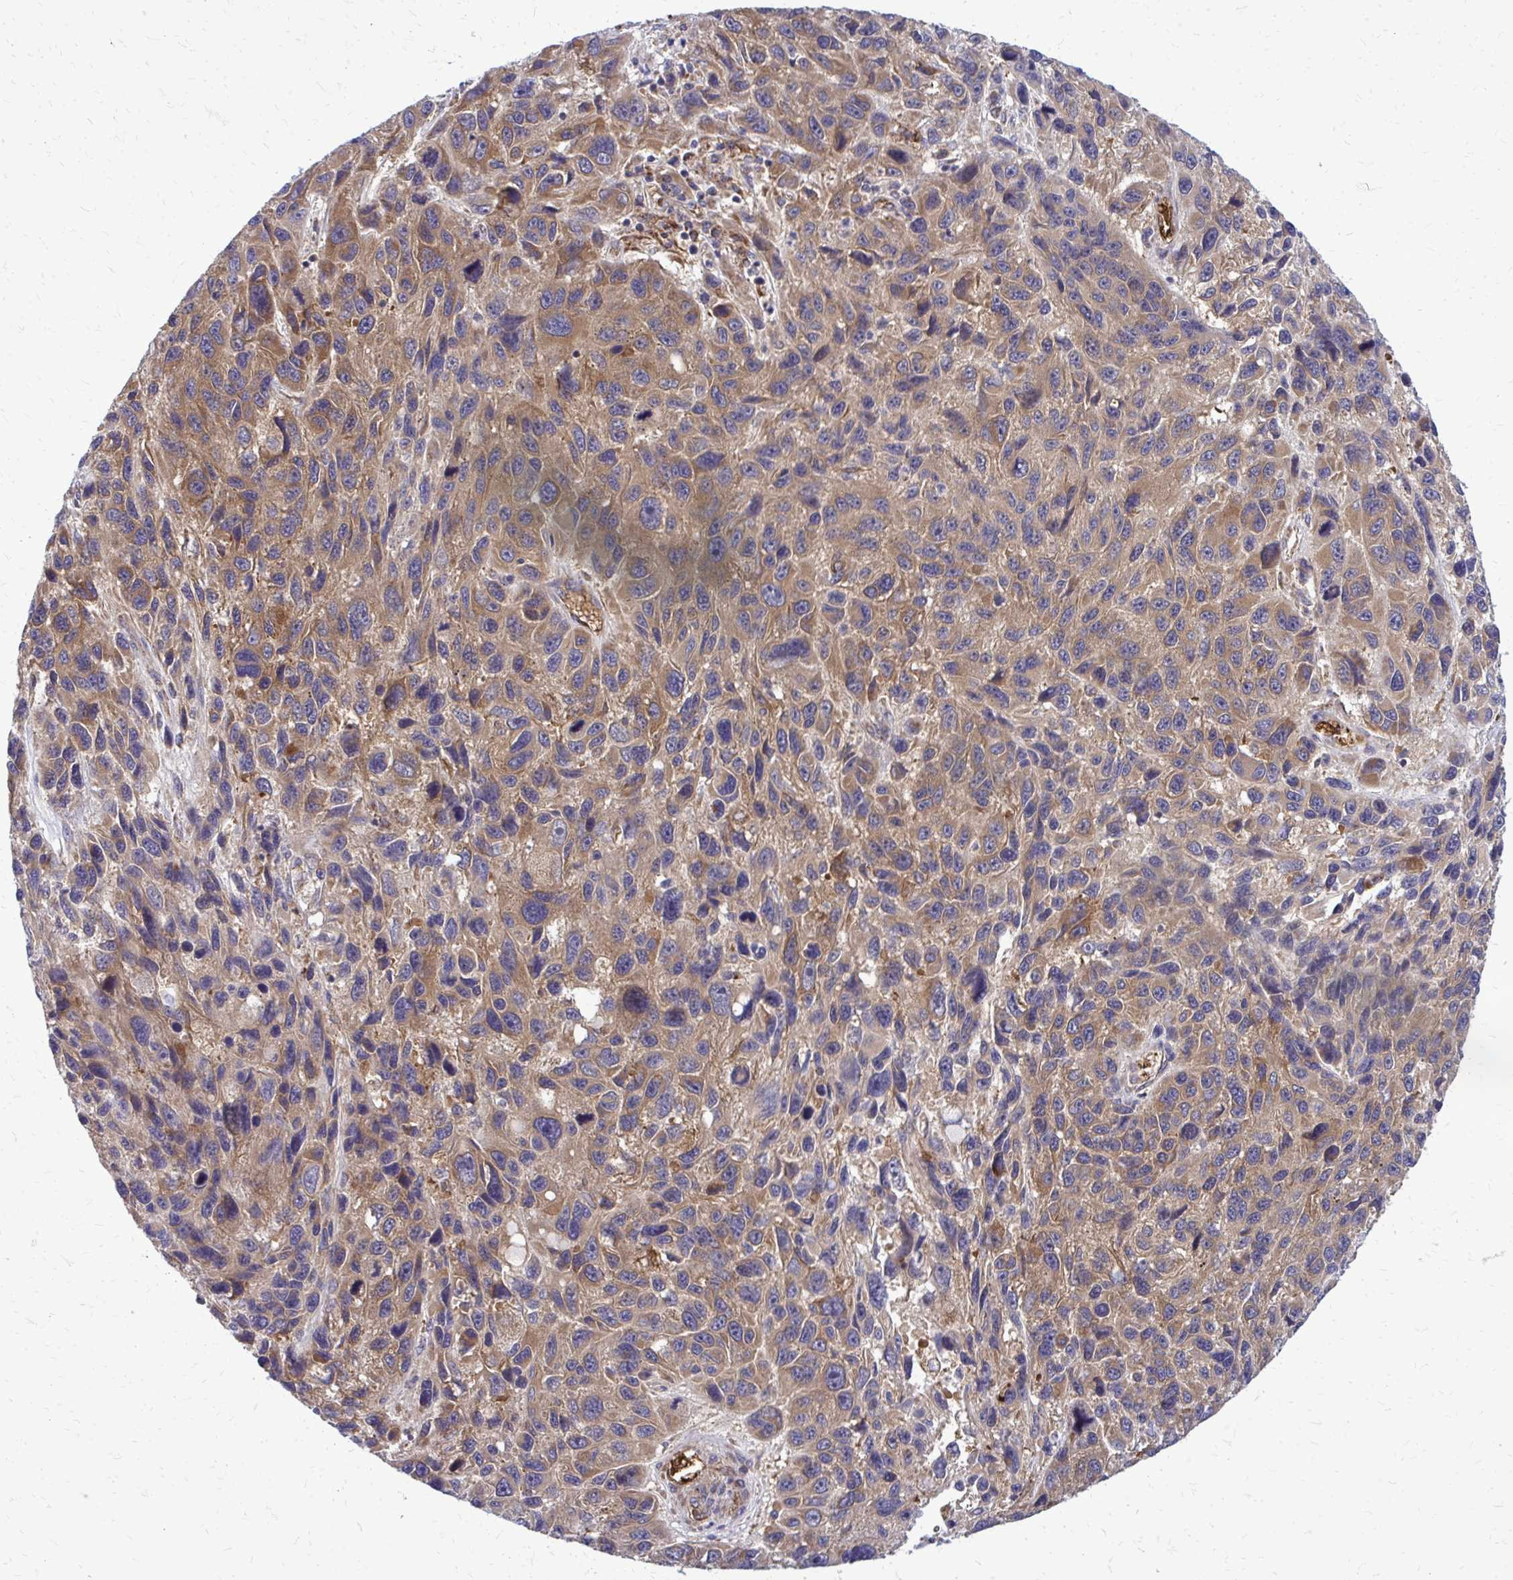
{"staining": {"intensity": "moderate", "quantity": ">75%", "location": "cytoplasmic/membranous"}, "tissue": "melanoma", "cell_type": "Tumor cells", "image_type": "cancer", "snomed": [{"axis": "morphology", "description": "Malignant melanoma, NOS"}, {"axis": "topography", "description": "Skin"}], "caption": "Protein staining of melanoma tissue reveals moderate cytoplasmic/membranous expression in approximately >75% of tumor cells.", "gene": "PDK4", "patient": {"sex": "male", "age": 53}}